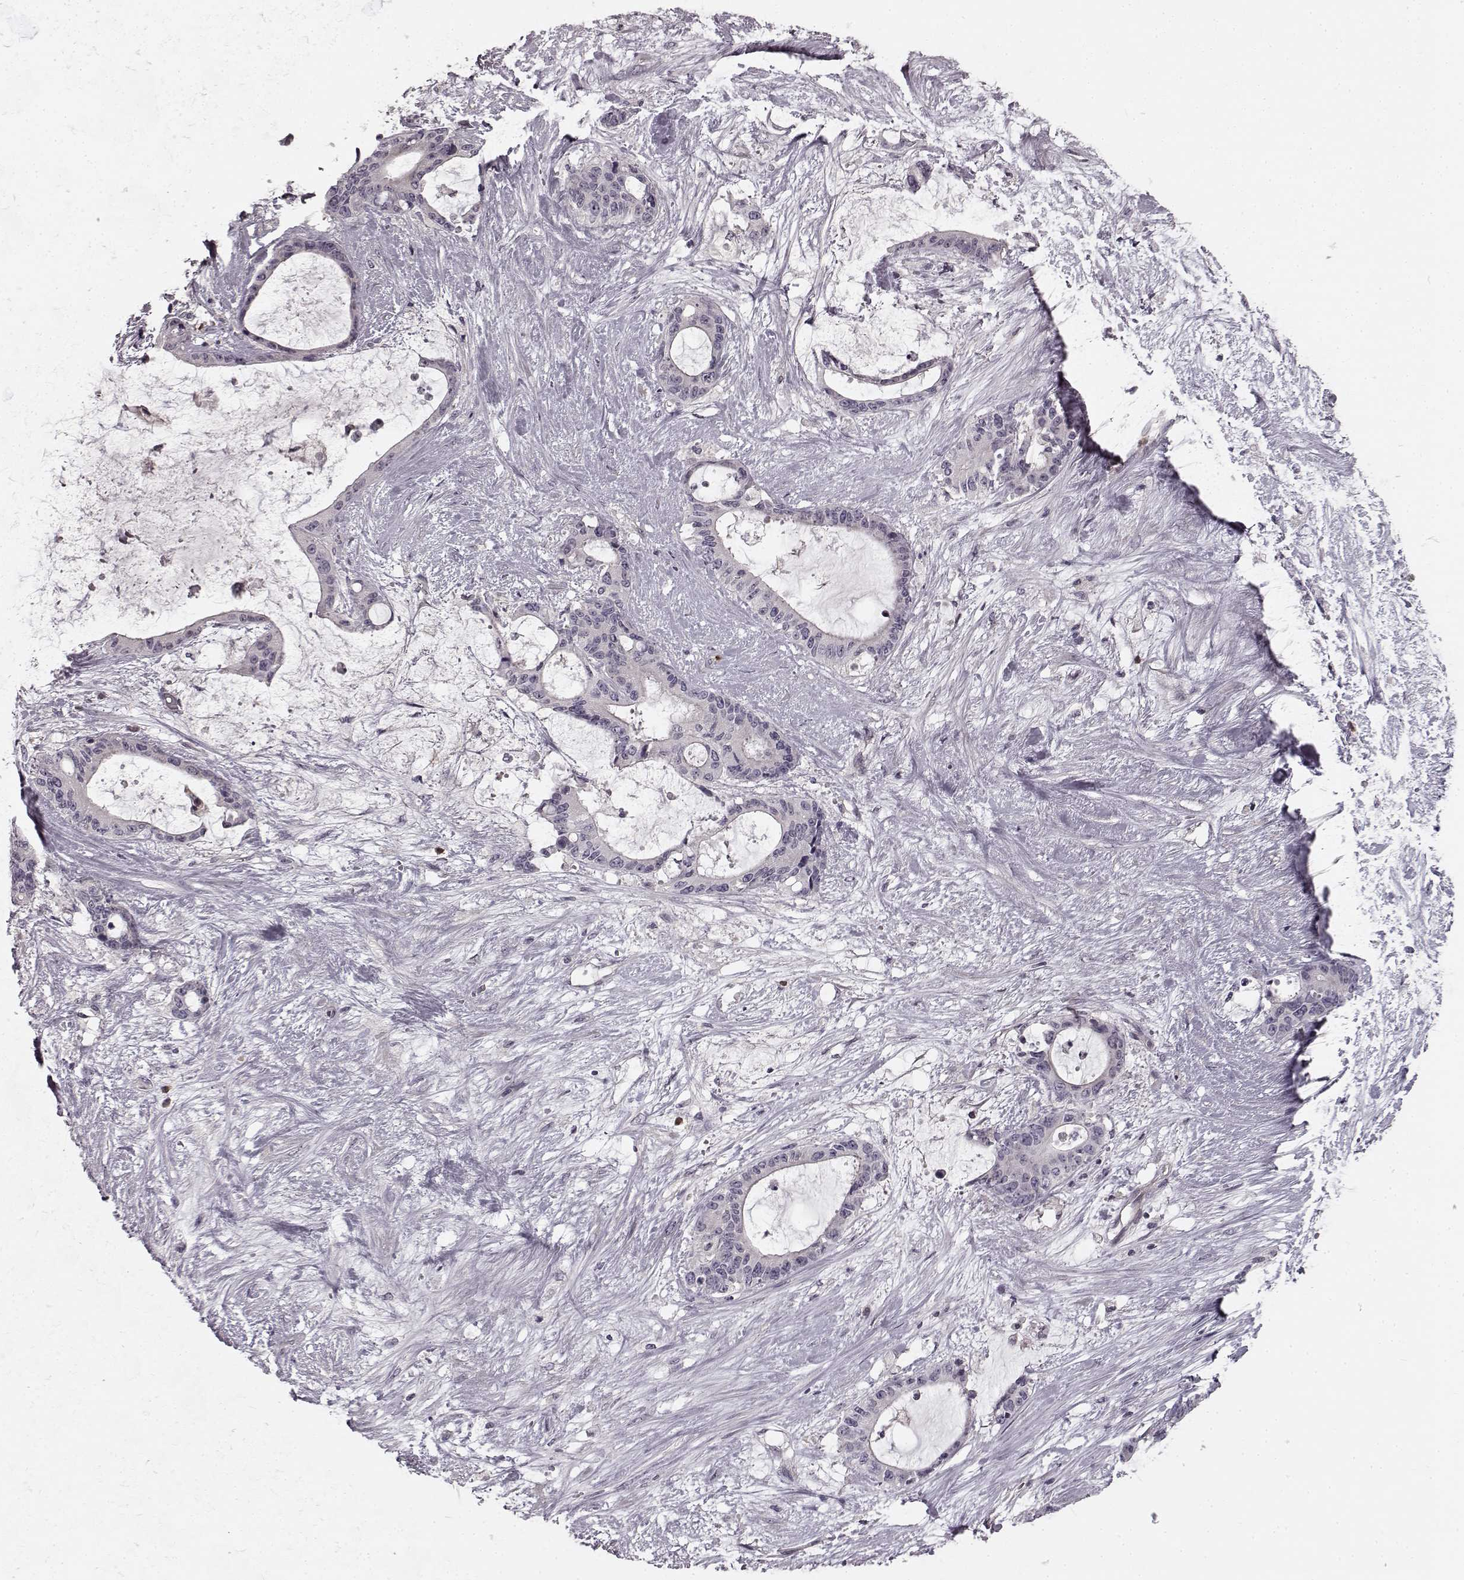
{"staining": {"intensity": "negative", "quantity": "none", "location": "none"}, "tissue": "liver cancer", "cell_type": "Tumor cells", "image_type": "cancer", "snomed": [{"axis": "morphology", "description": "Normal tissue, NOS"}, {"axis": "morphology", "description": "Cholangiocarcinoma"}, {"axis": "topography", "description": "Liver"}, {"axis": "topography", "description": "Peripheral nerve tissue"}], "caption": "There is no significant staining in tumor cells of liver cancer.", "gene": "CHIT1", "patient": {"sex": "female", "age": 73}}